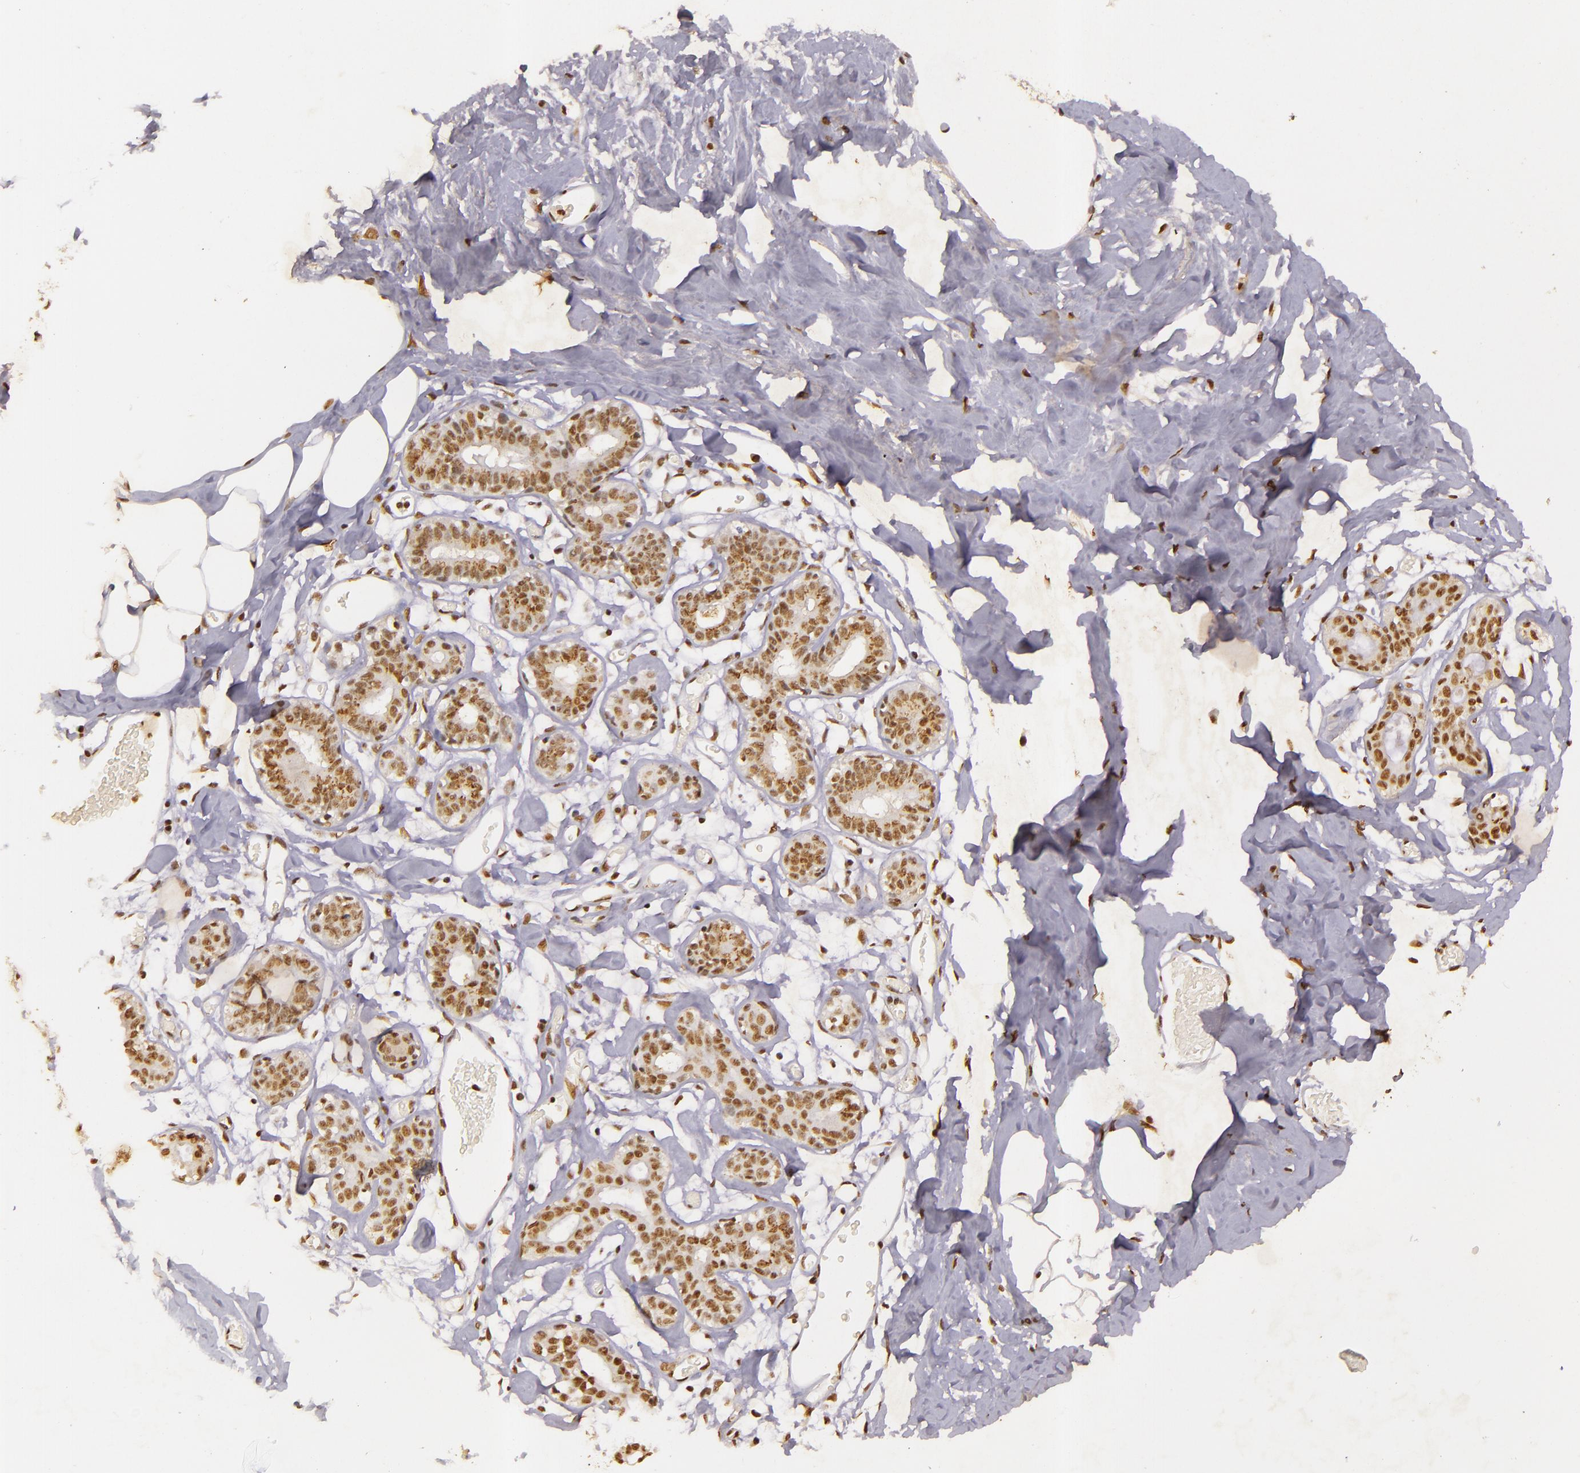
{"staining": {"intensity": "moderate", "quantity": ">75%", "location": "nuclear"}, "tissue": "breast", "cell_type": "Adipocytes", "image_type": "normal", "snomed": [{"axis": "morphology", "description": "Normal tissue, NOS"}, {"axis": "topography", "description": "Breast"}], "caption": "Immunohistochemistry (DAB (3,3'-diaminobenzidine)) staining of normal breast exhibits moderate nuclear protein expression in about >75% of adipocytes. (DAB = brown stain, brightfield microscopy at high magnification).", "gene": "CBX3", "patient": {"sex": "female", "age": 23}}